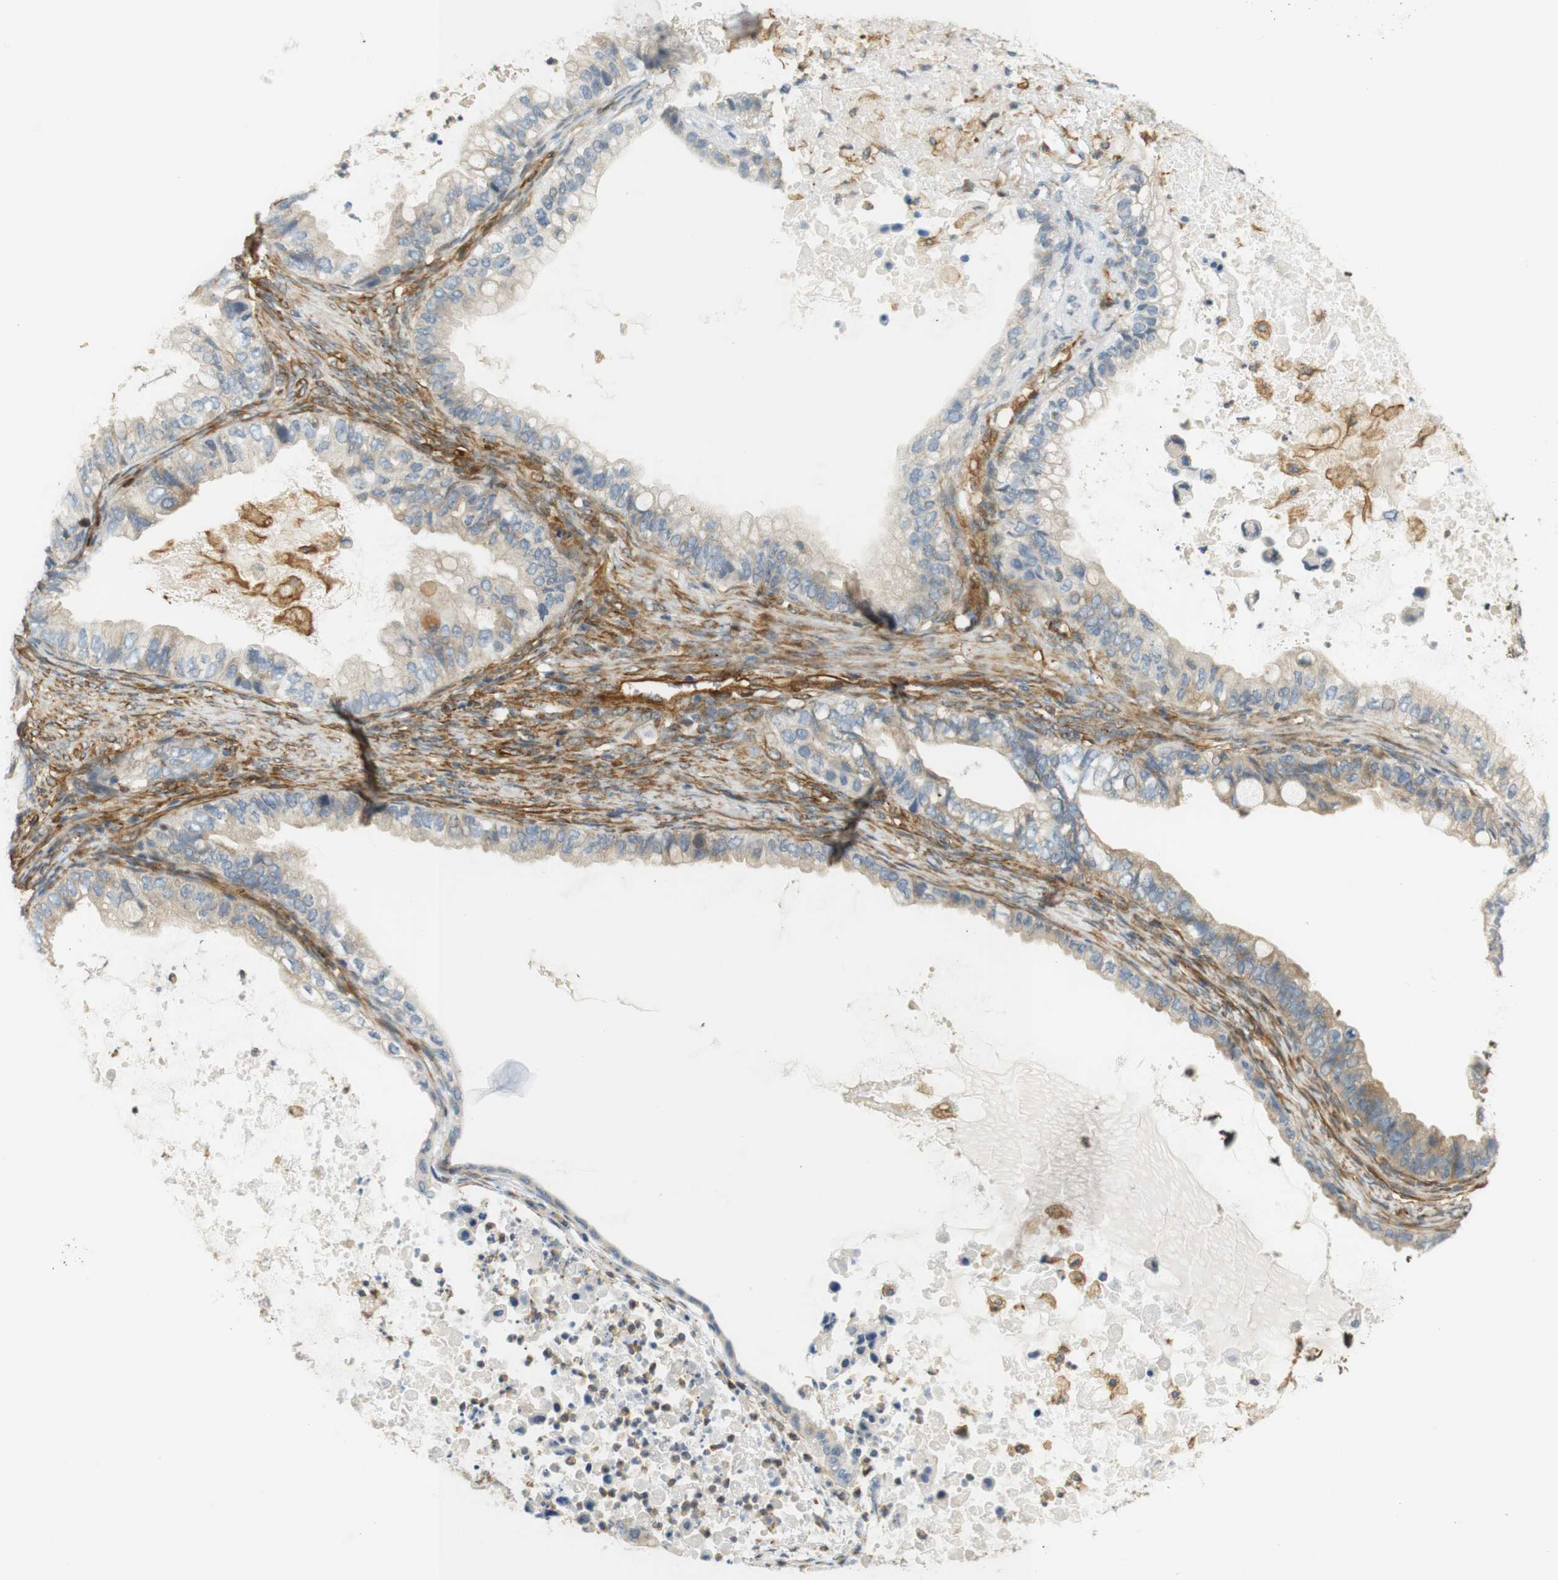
{"staining": {"intensity": "weak", "quantity": ">75%", "location": "cytoplasmic/membranous"}, "tissue": "ovarian cancer", "cell_type": "Tumor cells", "image_type": "cancer", "snomed": [{"axis": "morphology", "description": "Cystadenocarcinoma, mucinous, NOS"}, {"axis": "topography", "description": "Ovary"}], "caption": "Protein positivity by immunohistochemistry (IHC) shows weak cytoplasmic/membranous expression in about >75% of tumor cells in mucinous cystadenocarcinoma (ovarian).", "gene": "CYTH3", "patient": {"sex": "female", "age": 80}}